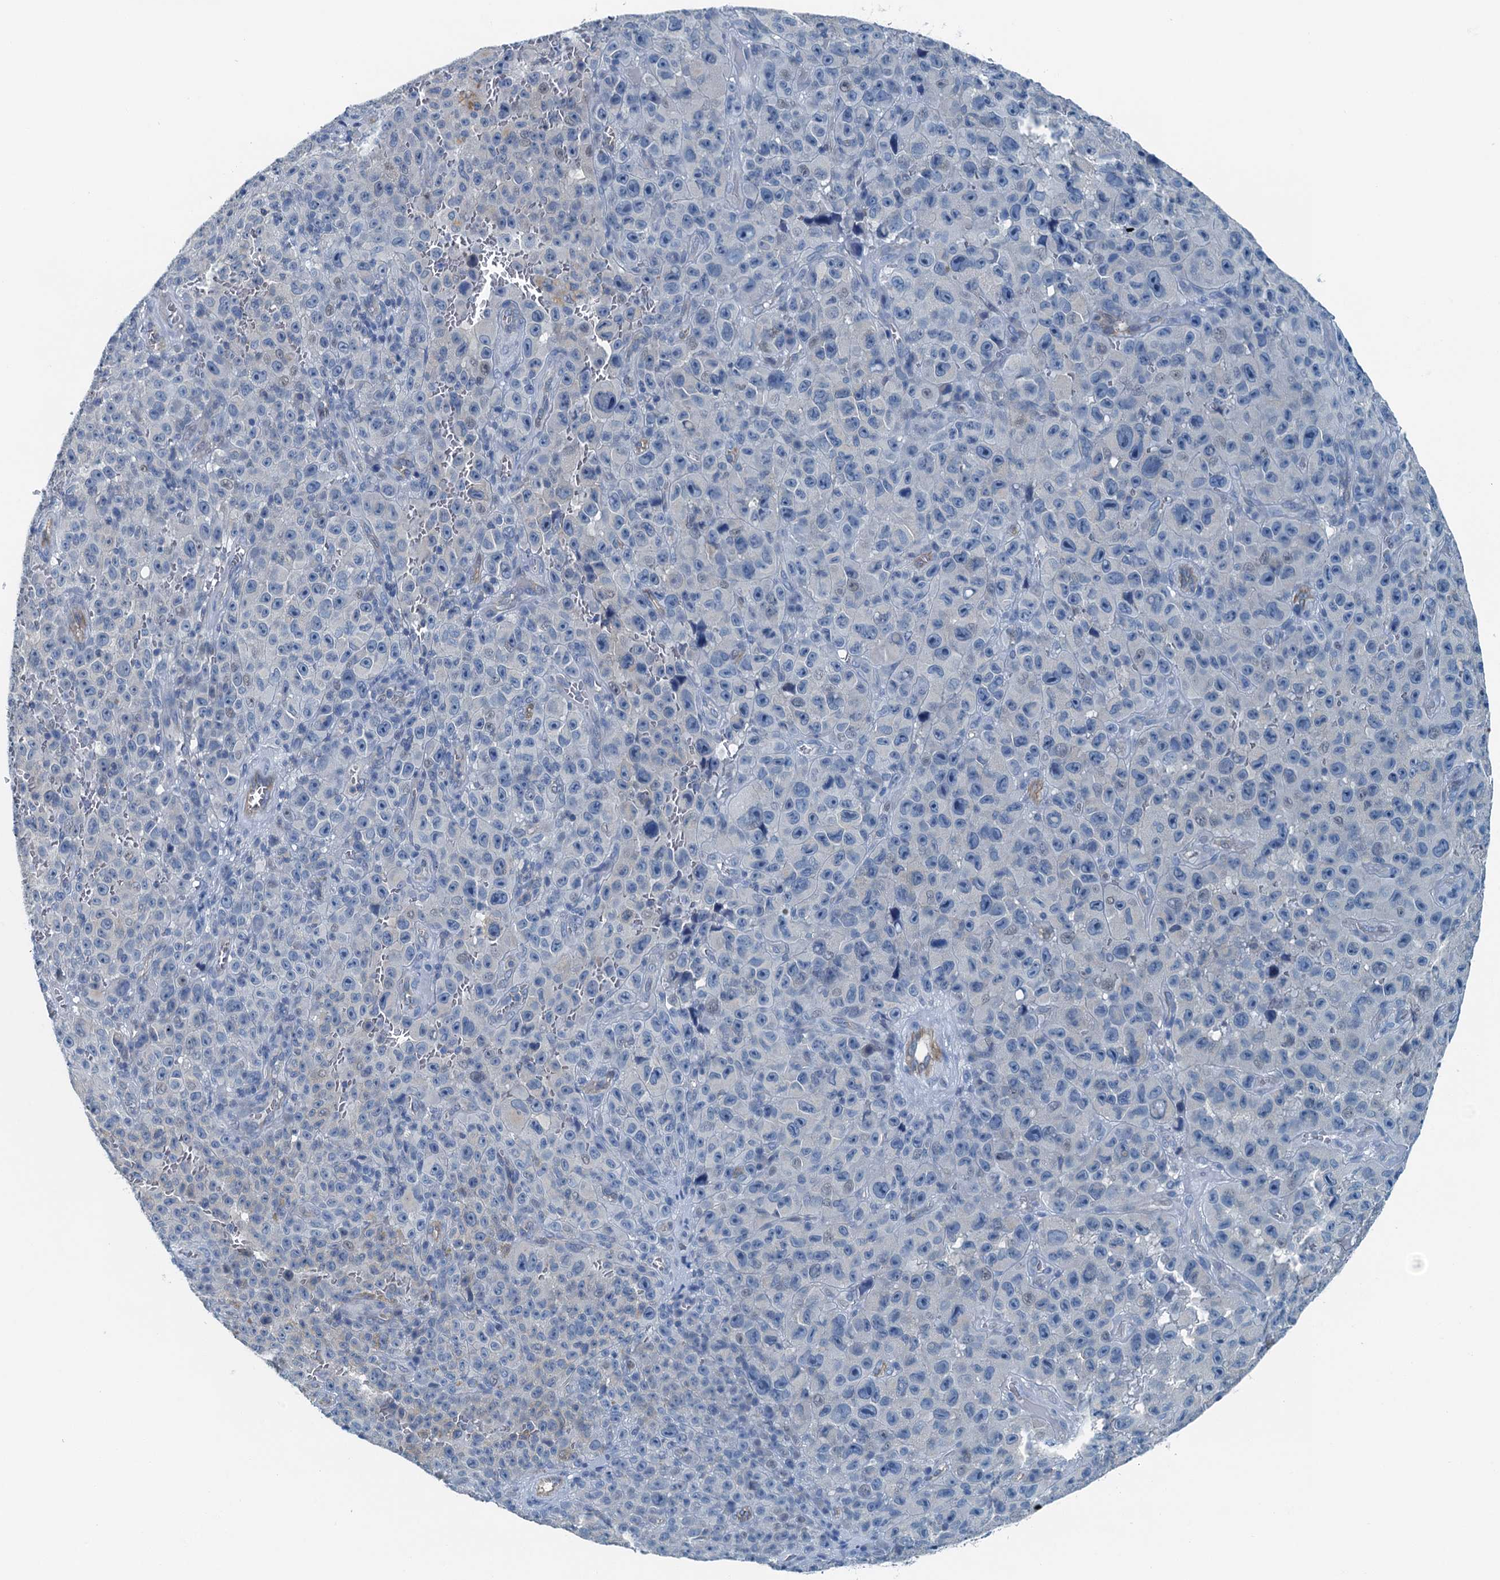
{"staining": {"intensity": "negative", "quantity": "none", "location": "none"}, "tissue": "melanoma", "cell_type": "Tumor cells", "image_type": "cancer", "snomed": [{"axis": "morphology", "description": "Malignant melanoma, NOS"}, {"axis": "topography", "description": "Skin"}], "caption": "Tumor cells show no significant staining in melanoma.", "gene": "GFOD2", "patient": {"sex": "female", "age": 82}}